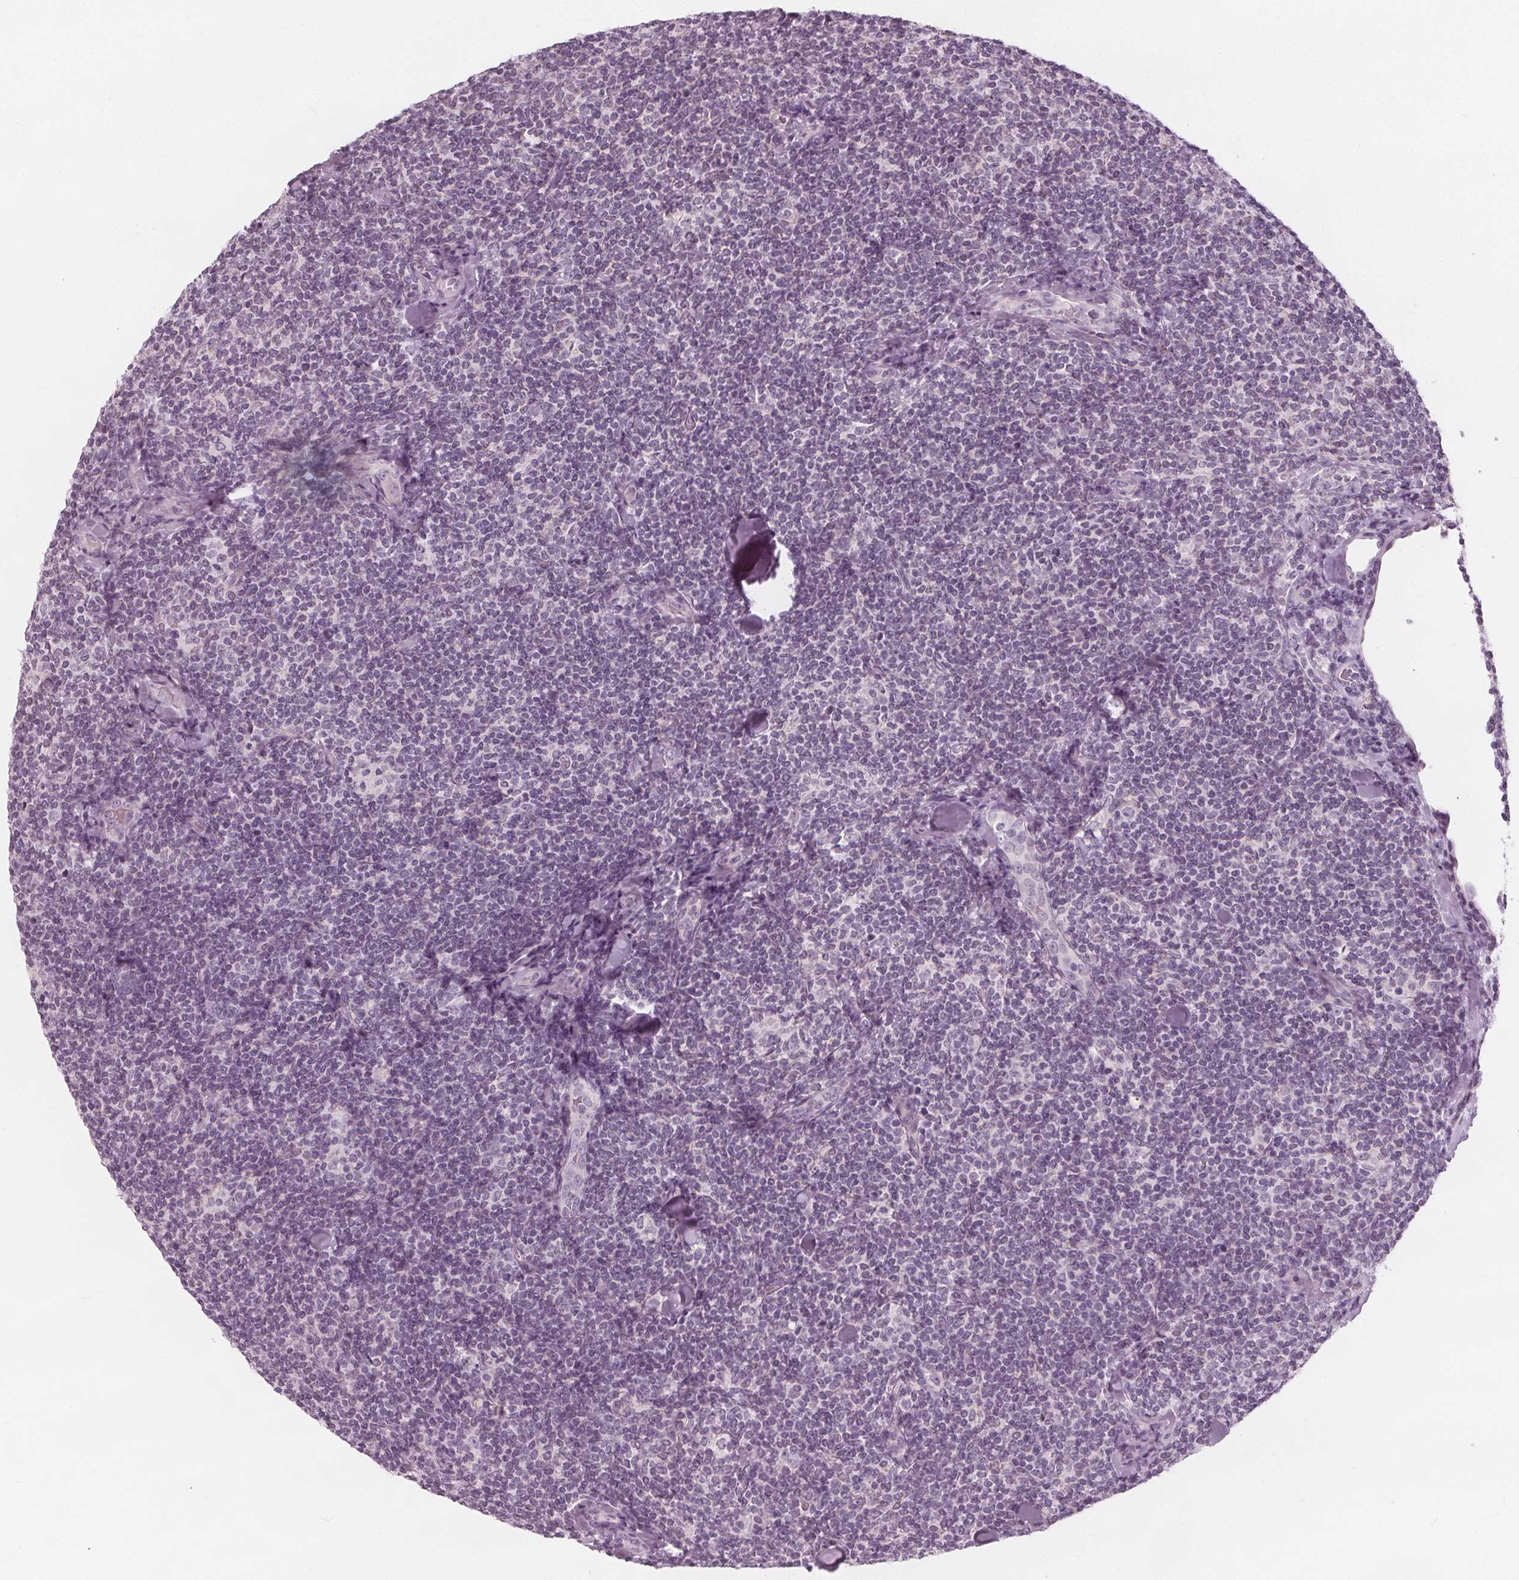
{"staining": {"intensity": "negative", "quantity": "none", "location": "none"}, "tissue": "lymphoma", "cell_type": "Tumor cells", "image_type": "cancer", "snomed": [{"axis": "morphology", "description": "Malignant lymphoma, non-Hodgkin's type, Low grade"}, {"axis": "topography", "description": "Lymph node"}], "caption": "The histopathology image demonstrates no significant staining in tumor cells of lymphoma.", "gene": "BRSK1", "patient": {"sex": "female", "age": 56}}